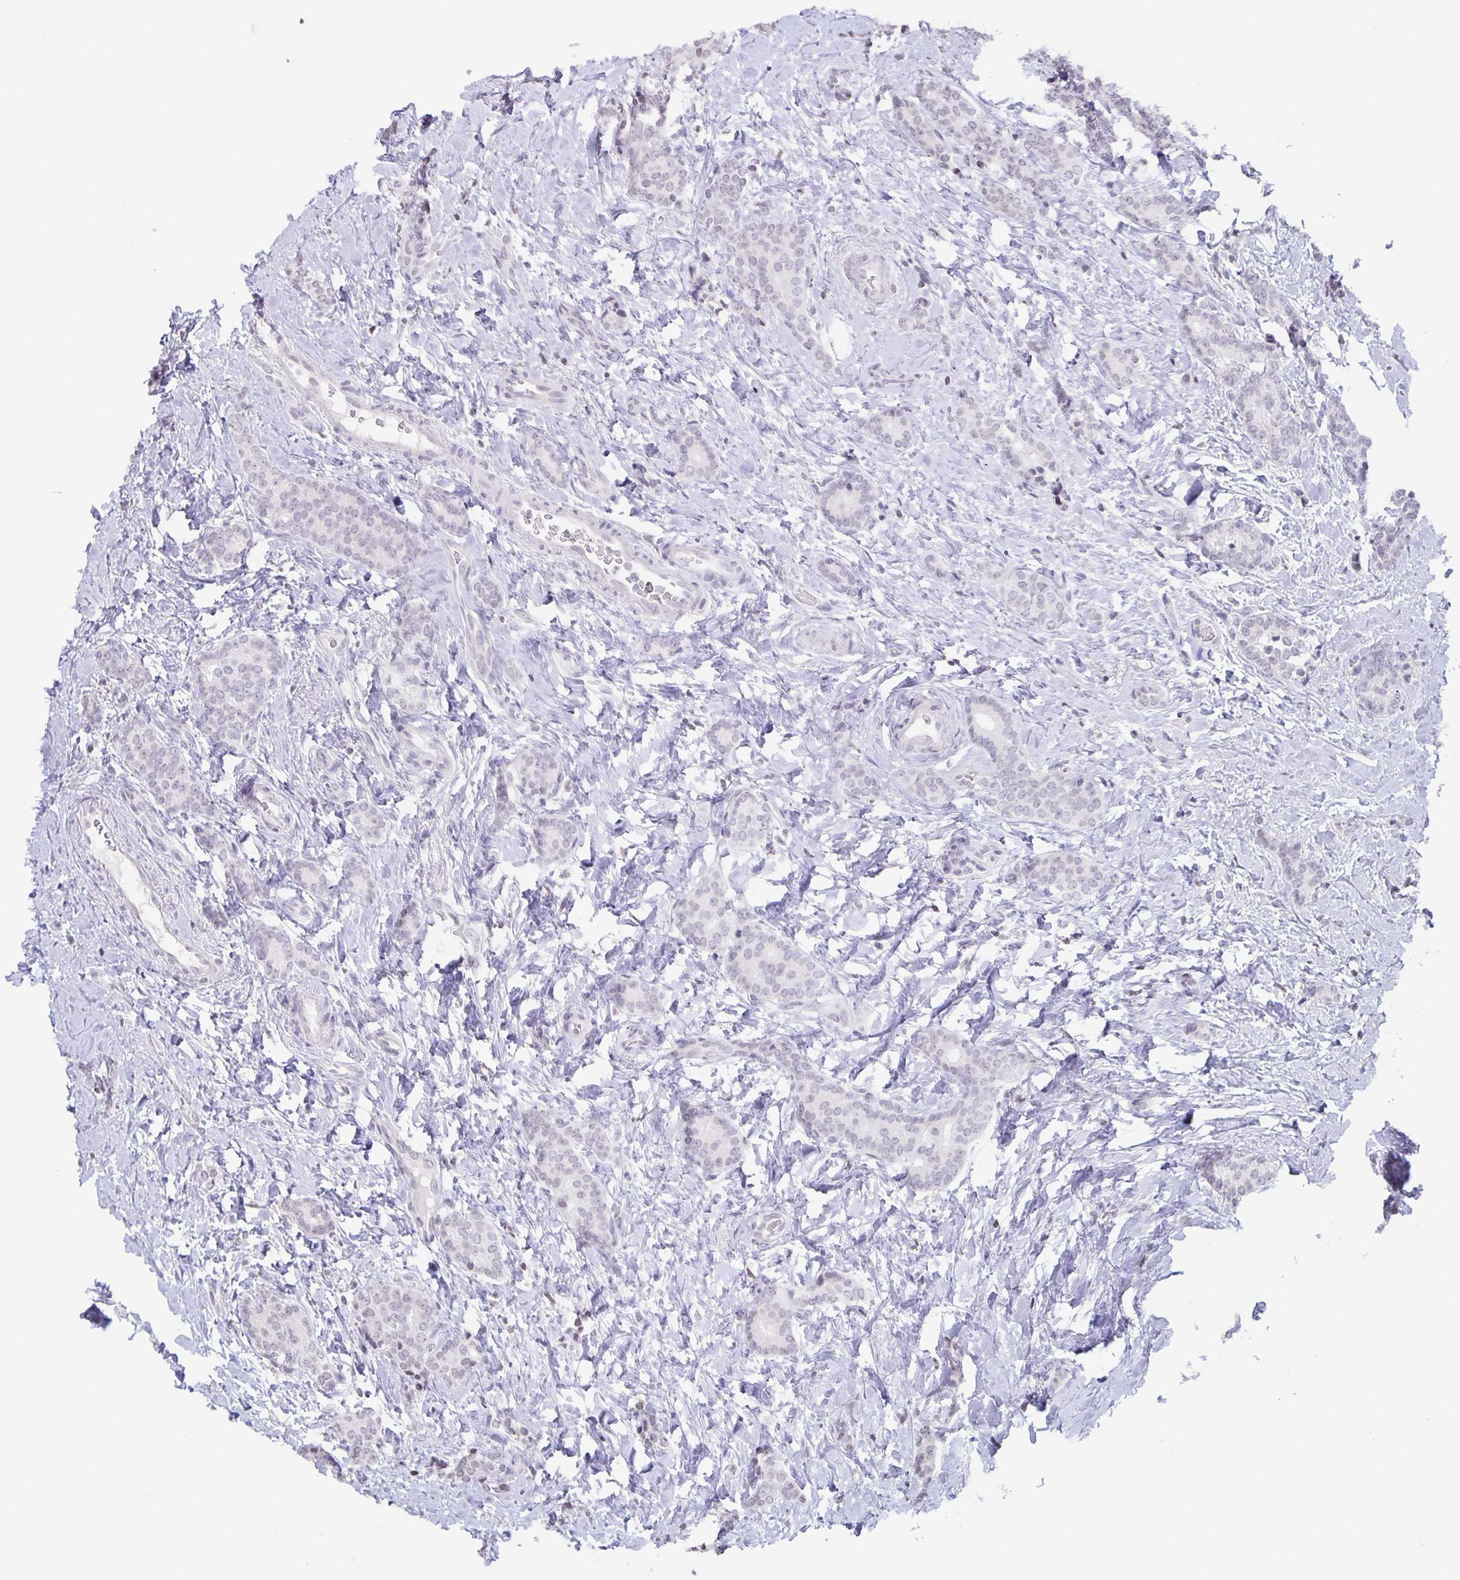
{"staining": {"intensity": "negative", "quantity": "none", "location": "none"}, "tissue": "breast cancer", "cell_type": "Tumor cells", "image_type": "cancer", "snomed": [{"axis": "morphology", "description": "Normal tissue, NOS"}, {"axis": "morphology", "description": "Duct carcinoma"}, {"axis": "topography", "description": "Breast"}], "caption": "IHC of human intraductal carcinoma (breast) exhibits no staining in tumor cells.", "gene": "AQP4", "patient": {"sex": "female", "age": 77}}